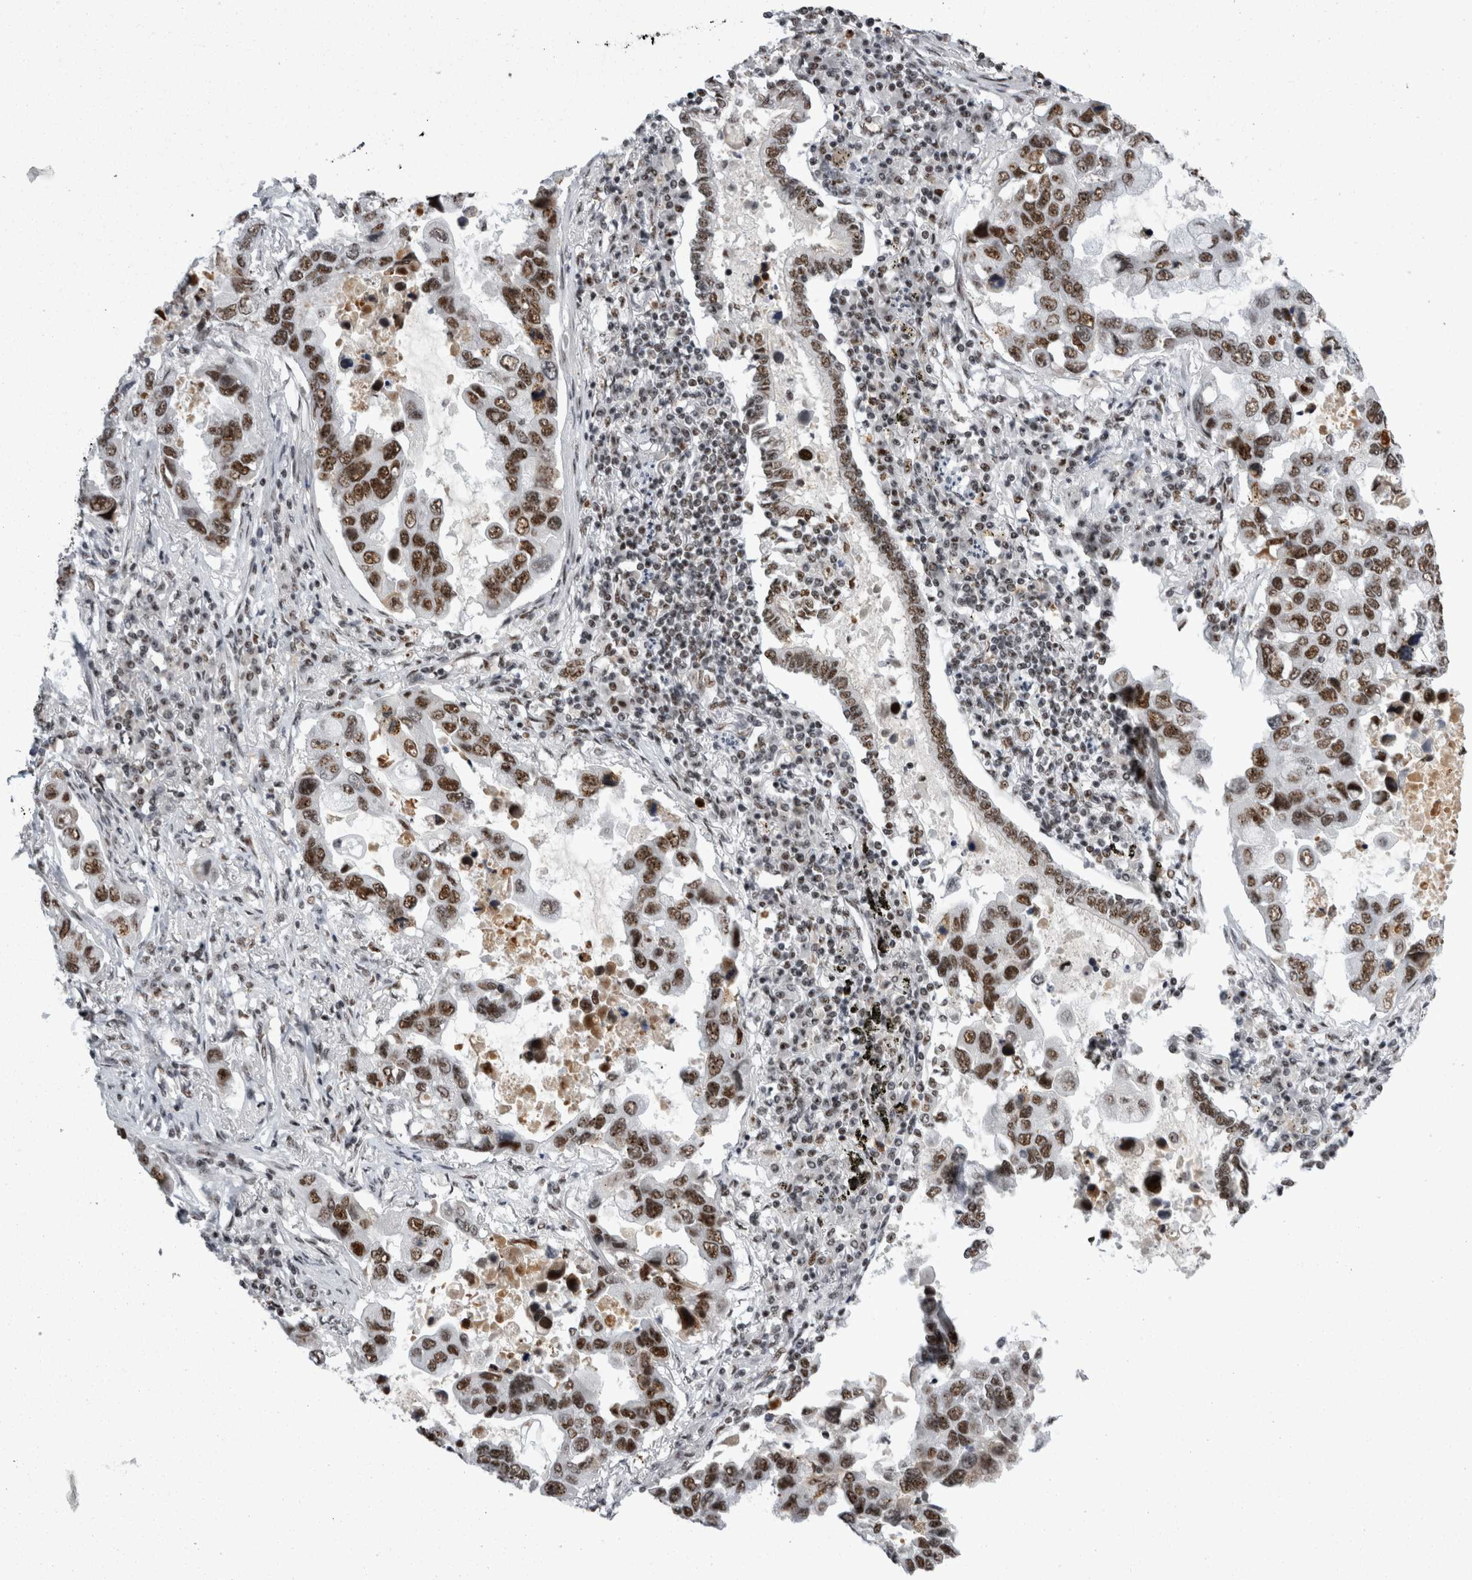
{"staining": {"intensity": "moderate", "quantity": ">75%", "location": "nuclear"}, "tissue": "lung cancer", "cell_type": "Tumor cells", "image_type": "cancer", "snomed": [{"axis": "morphology", "description": "Adenocarcinoma, NOS"}, {"axis": "topography", "description": "Lung"}], "caption": "A histopathology image showing moderate nuclear staining in about >75% of tumor cells in lung adenocarcinoma, as visualized by brown immunohistochemical staining.", "gene": "SNRNP40", "patient": {"sex": "male", "age": 64}}